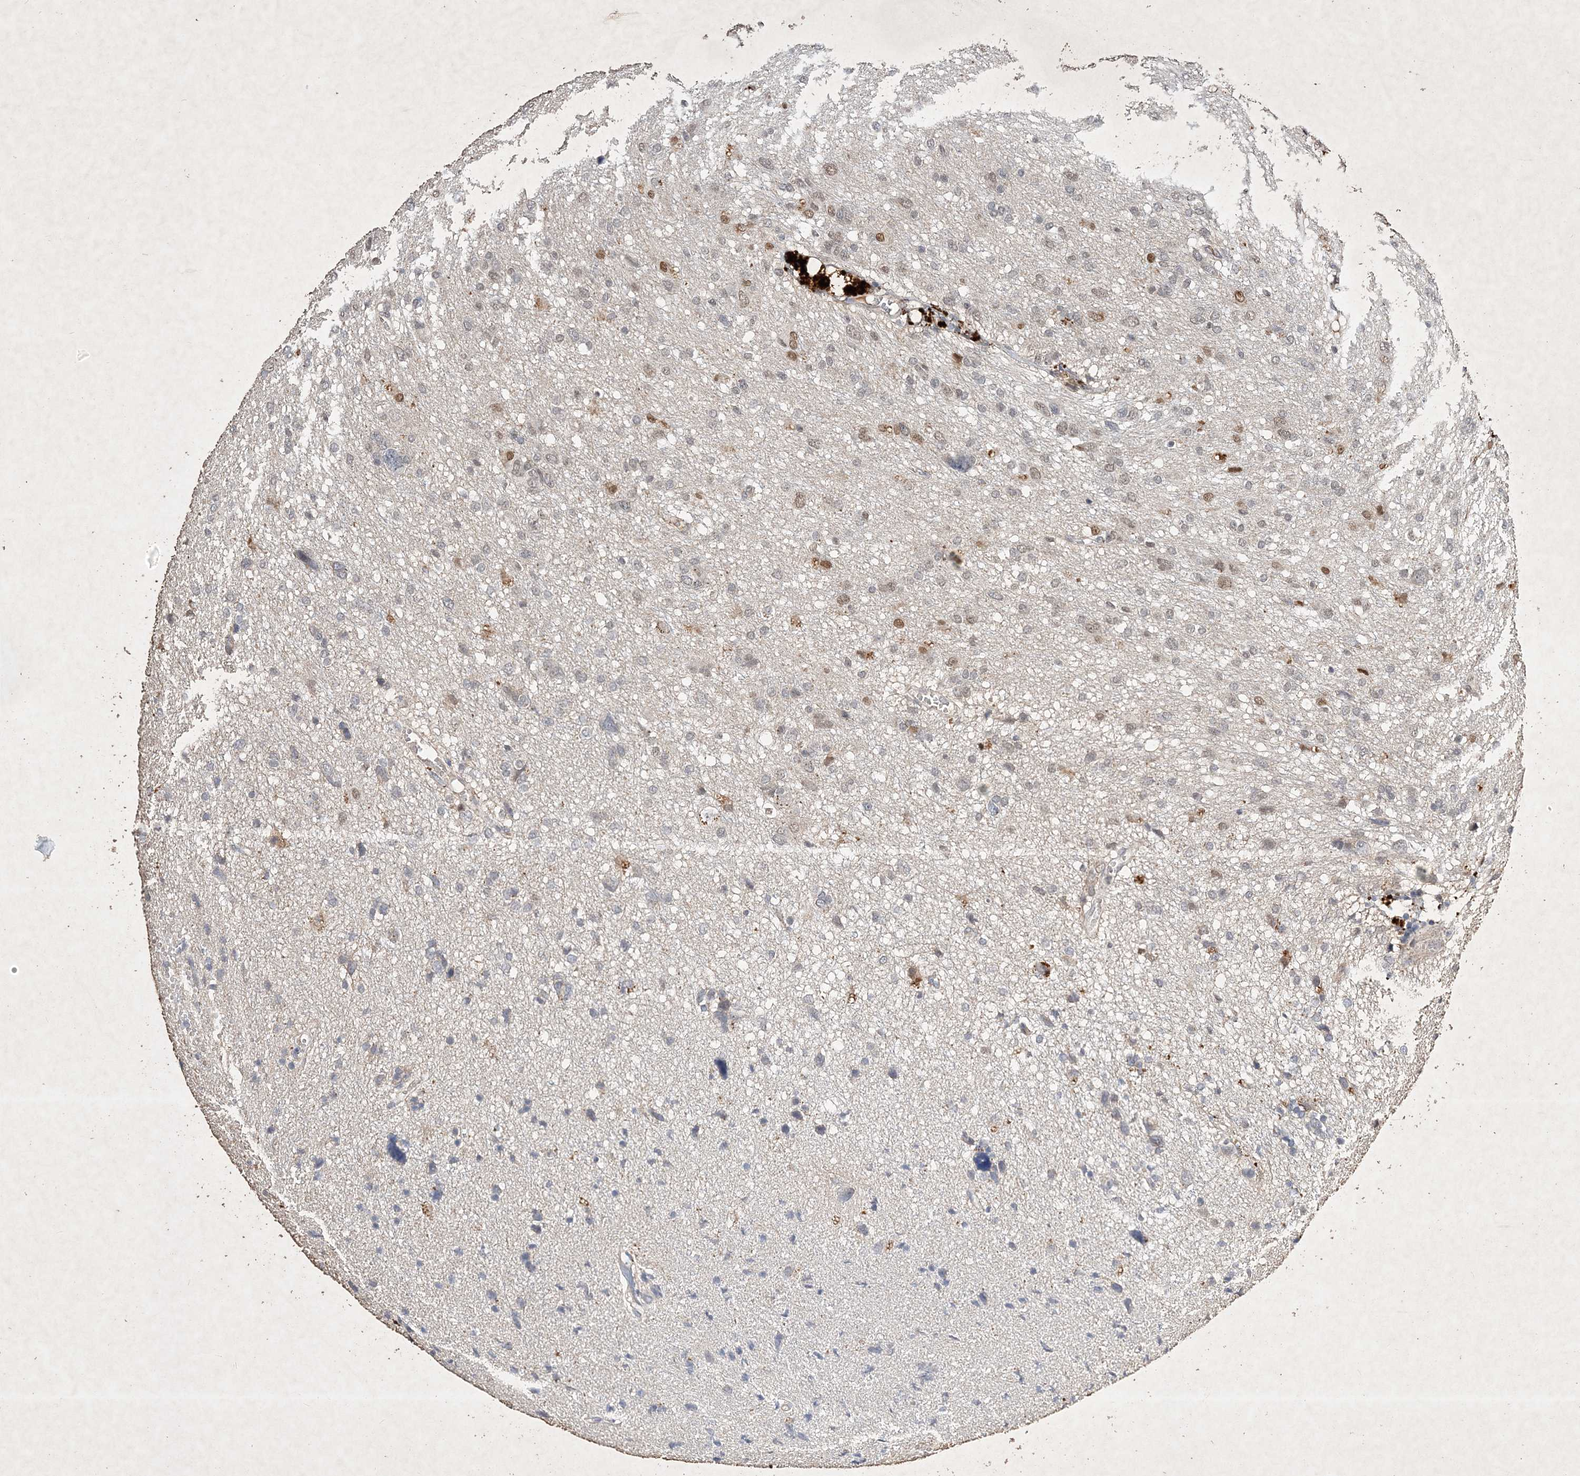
{"staining": {"intensity": "weak", "quantity": "25%-75%", "location": "nuclear"}, "tissue": "glioma", "cell_type": "Tumor cells", "image_type": "cancer", "snomed": [{"axis": "morphology", "description": "Glioma, malignant, High grade"}, {"axis": "topography", "description": "Brain"}], "caption": "High-magnification brightfield microscopy of malignant glioma (high-grade) stained with DAB (3,3'-diaminobenzidine) (brown) and counterstained with hematoxylin (blue). tumor cells exhibit weak nuclear expression is identified in approximately25%-75% of cells.", "gene": "C3orf38", "patient": {"sex": "female", "age": 59}}